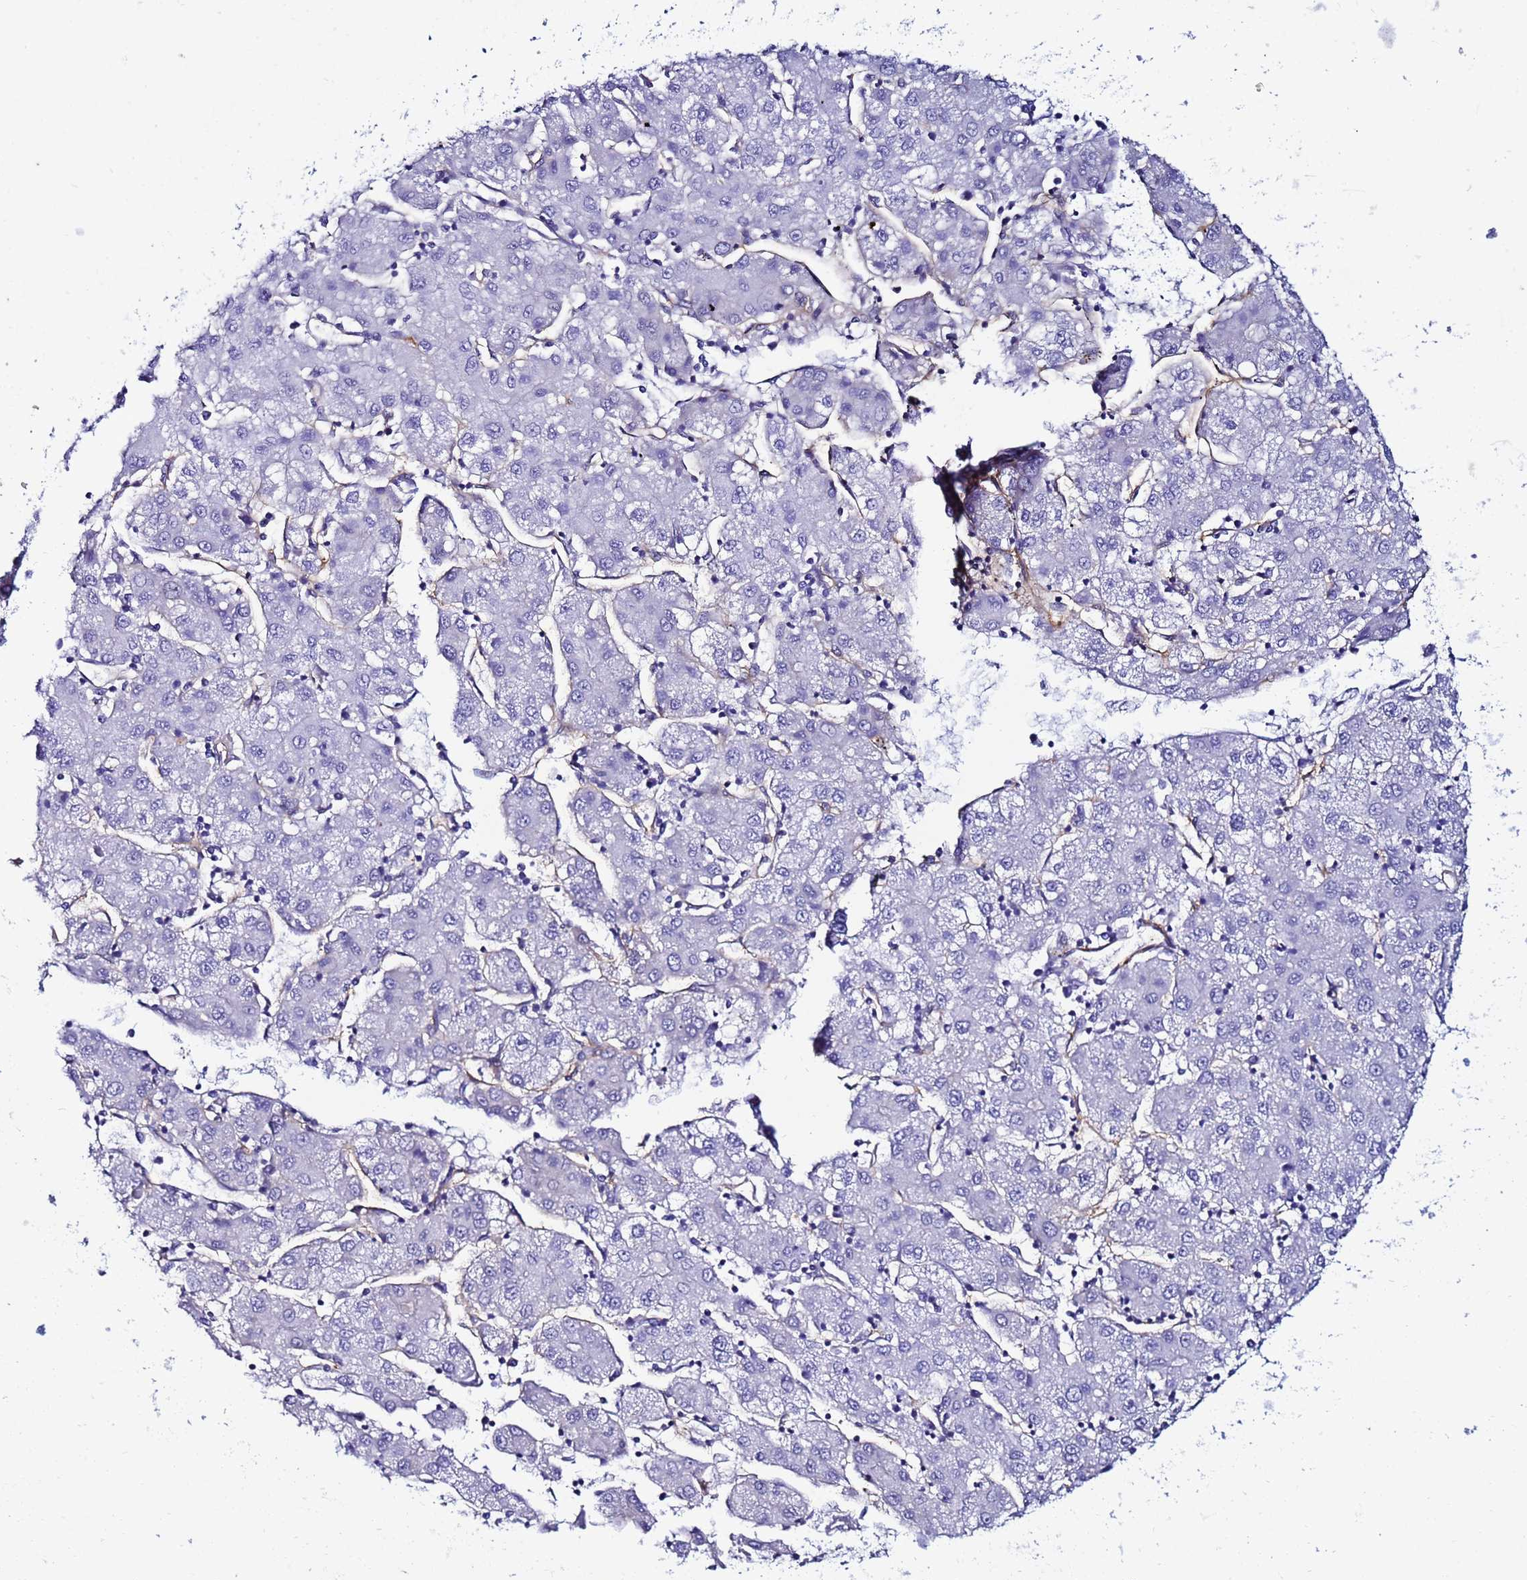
{"staining": {"intensity": "negative", "quantity": "none", "location": "none"}, "tissue": "liver cancer", "cell_type": "Tumor cells", "image_type": "cancer", "snomed": [{"axis": "morphology", "description": "Carcinoma, Hepatocellular, NOS"}, {"axis": "topography", "description": "Liver"}], "caption": "Immunohistochemistry (IHC) photomicrograph of neoplastic tissue: human liver hepatocellular carcinoma stained with DAB exhibits no significant protein staining in tumor cells. (DAB IHC, high magnification).", "gene": "DEFB104A", "patient": {"sex": "male", "age": 72}}